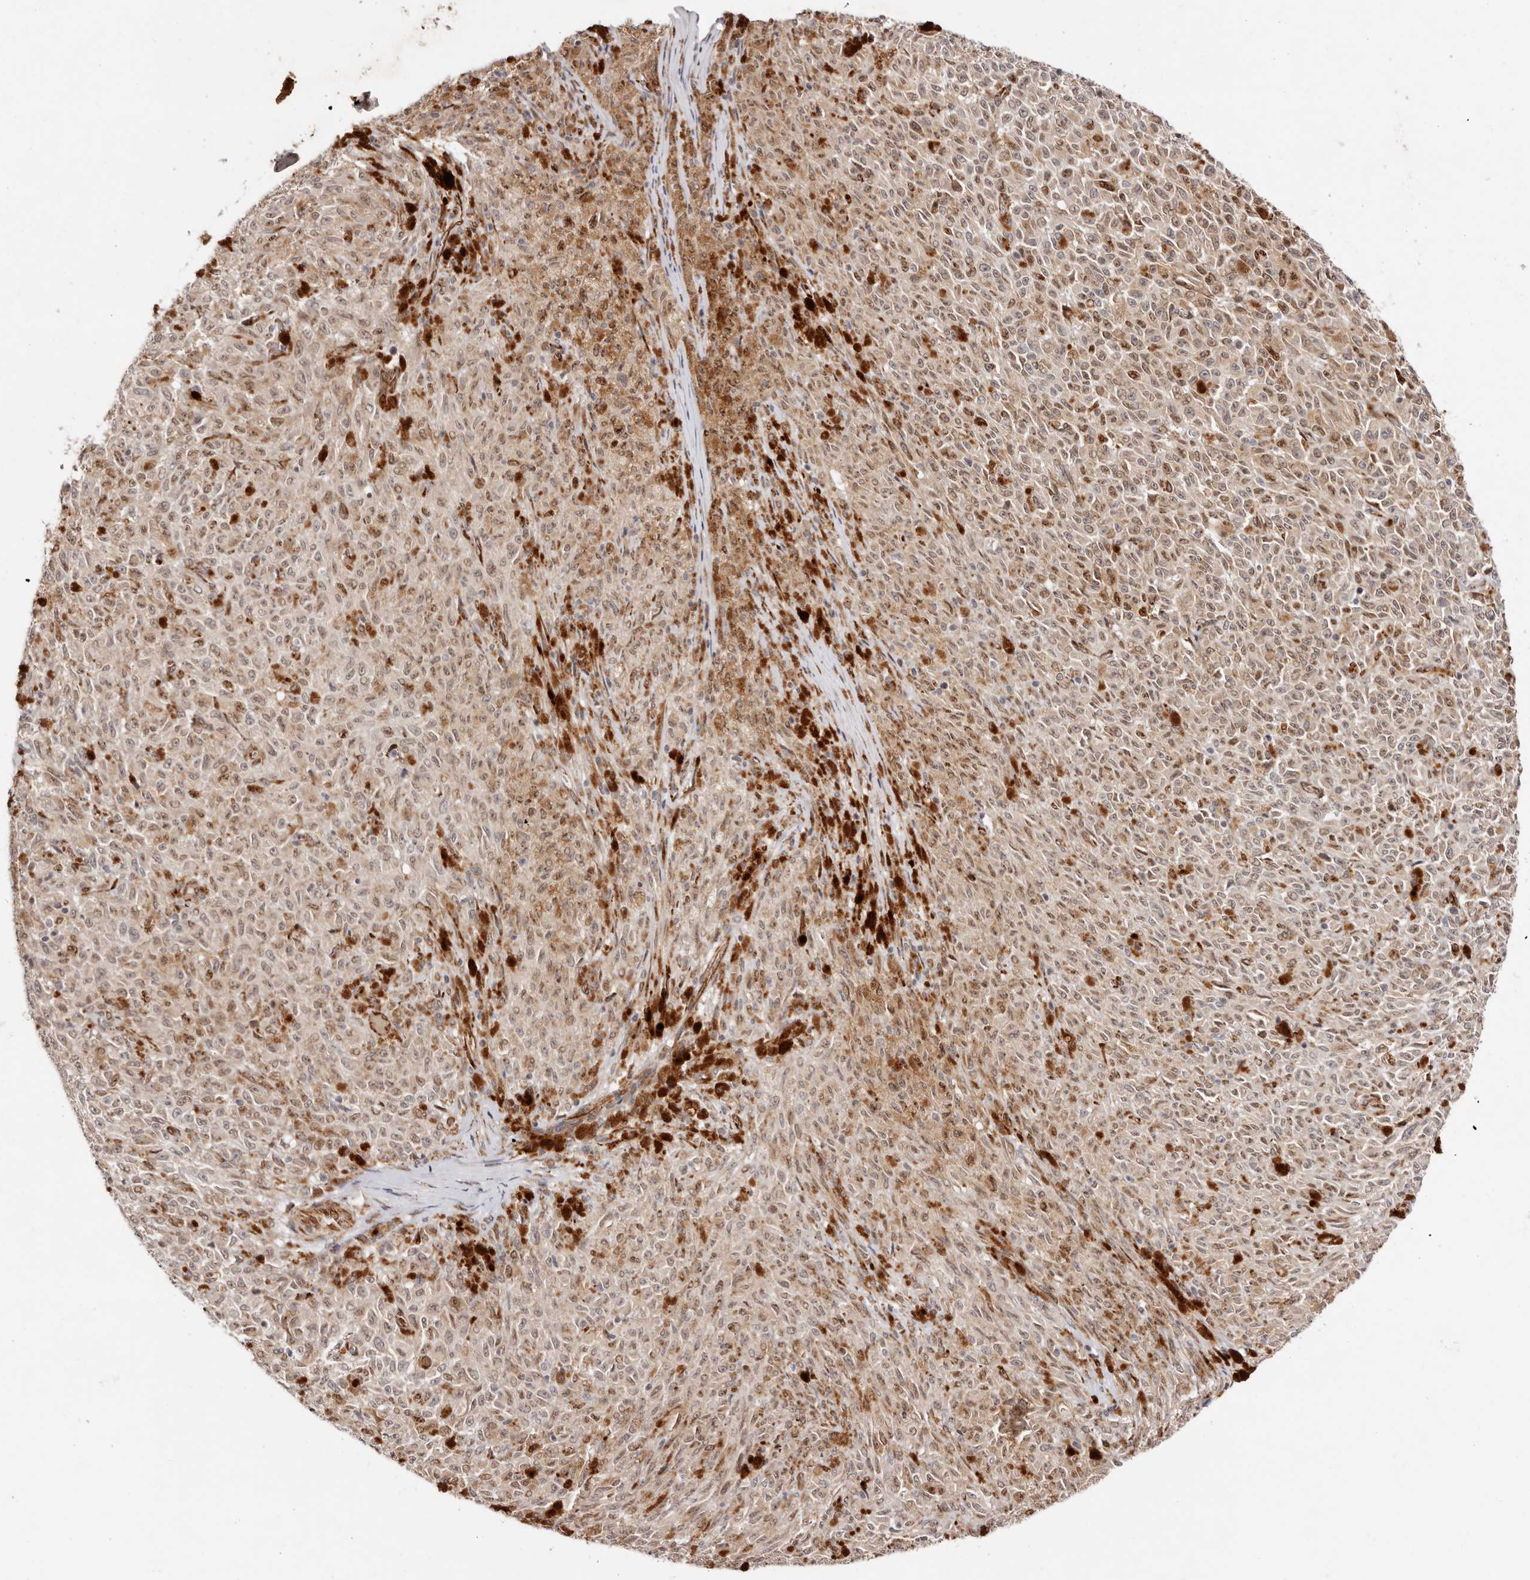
{"staining": {"intensity": "moderate", "quantity": ">75%", "location": "cytoplasmic/membranous,nuclear"}, "tissue": "melanoma", "cell_type": "Tumor cells", "image_type": "cancer", "snomed": [{"axis": "morphology", "description": "Malignant melanoma, NOS"}, {"axis": "topography", "description": "Skin"}], "caption": "Tumor cells exhibit moderate cytoplasmic/membranous and nuclear staining in approximately >75% of cells in malignant melanoma.", "gene": "BCL2L15", "patient": {"sex": "female", "age": 82}}